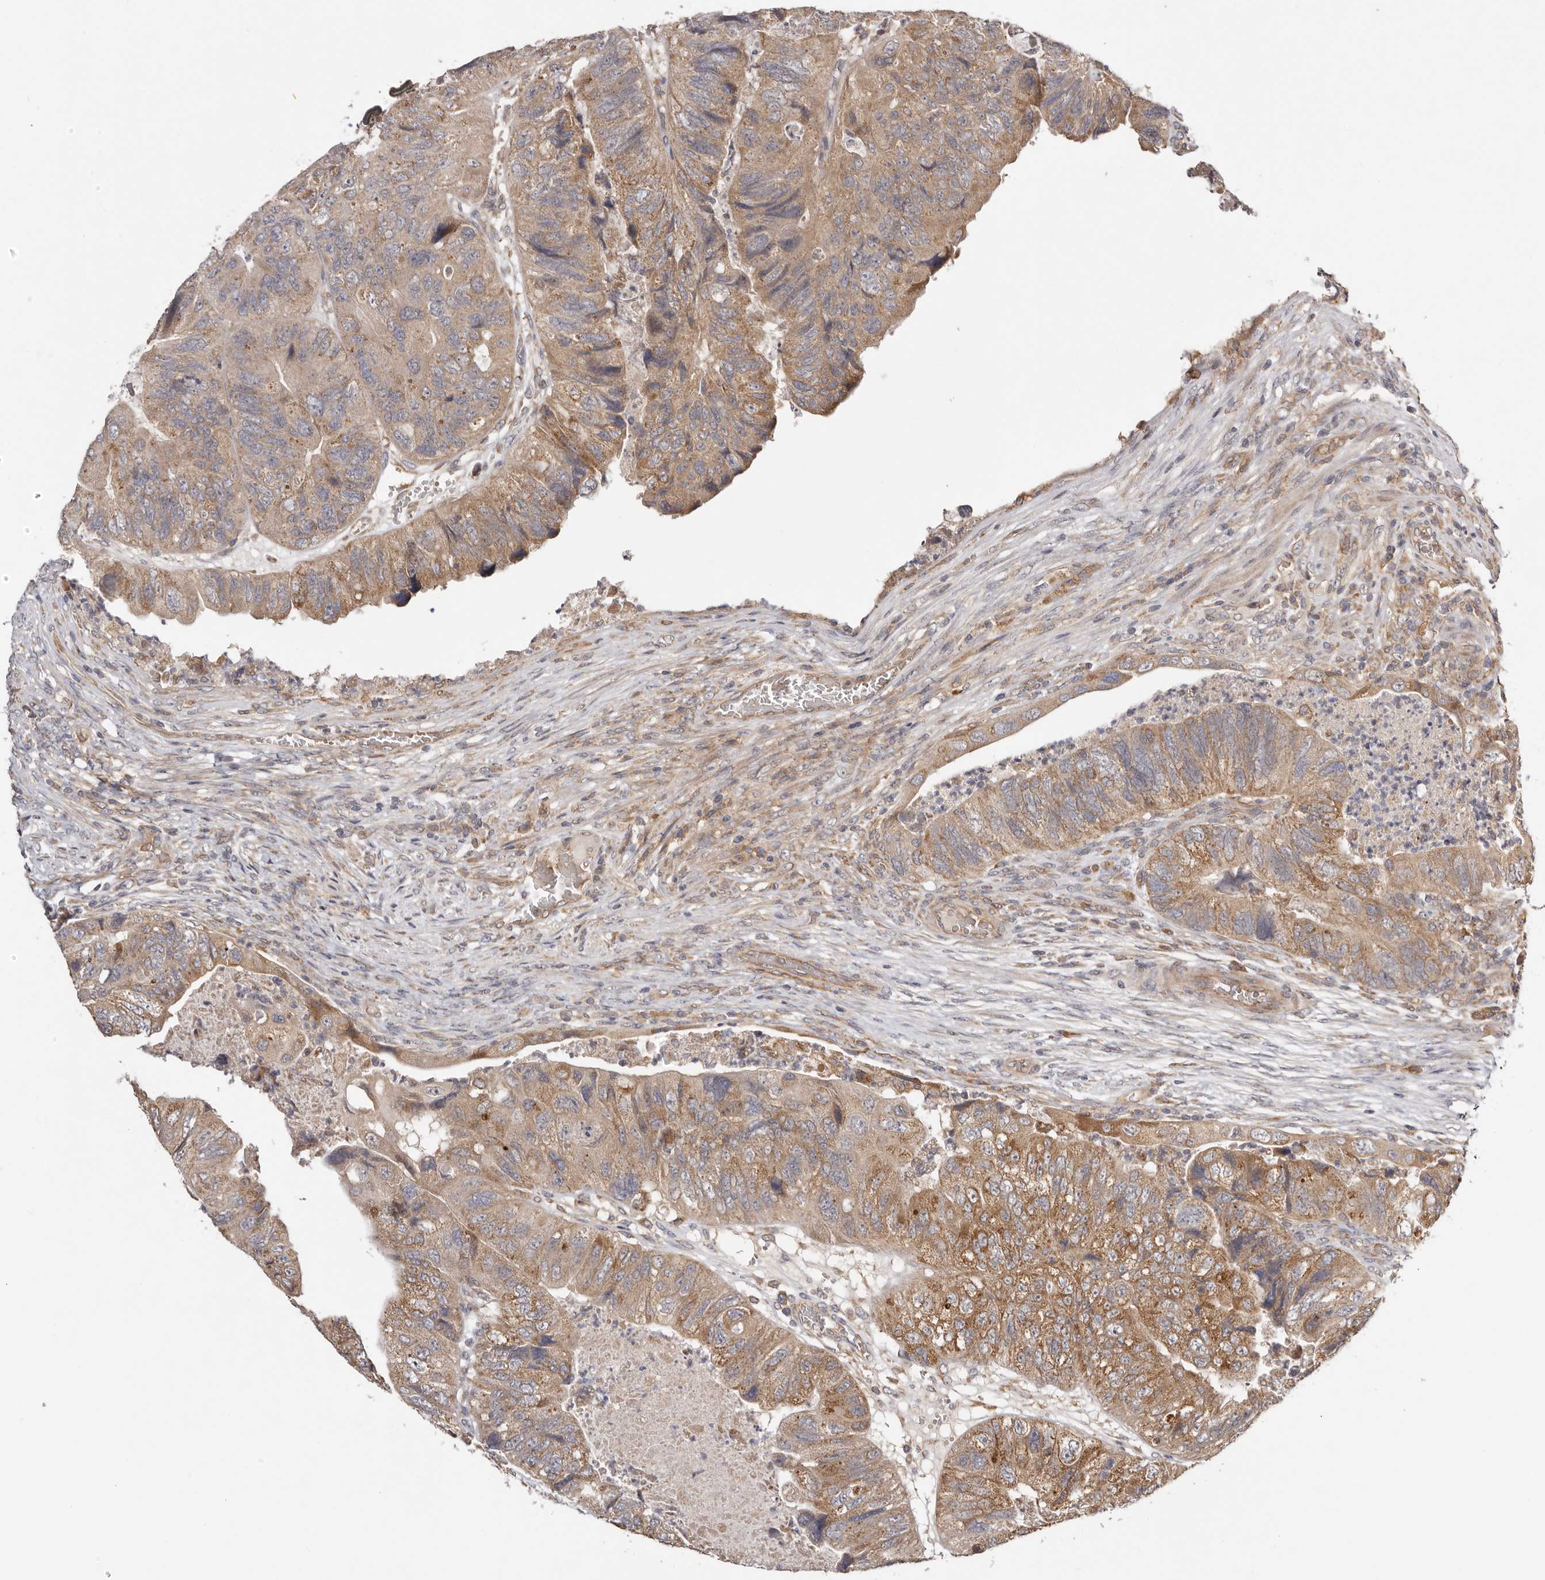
{"staining": {"intensity": "moderate", "quantity": ">75%", "location": "cytoplasmic/membranous"}, "tissue": "colorectal cancer", "cell_type": "Tumor cells", "image_type": "cancer", "snomed": [{"axis": "morphology", "description": "Adenocarcinoma, NOS"}, {"axis": "topography", "description": "Rectum"}], "caption": "Moderate cytoplasmic/membranous staining for a protein is seen in approximately >75% of tumor cells of adenocarcinoma (colorectal) using immunohistochemistry (IHC).", "gene": "UBR2", "patient": {"sex": "male", "age": 63}}